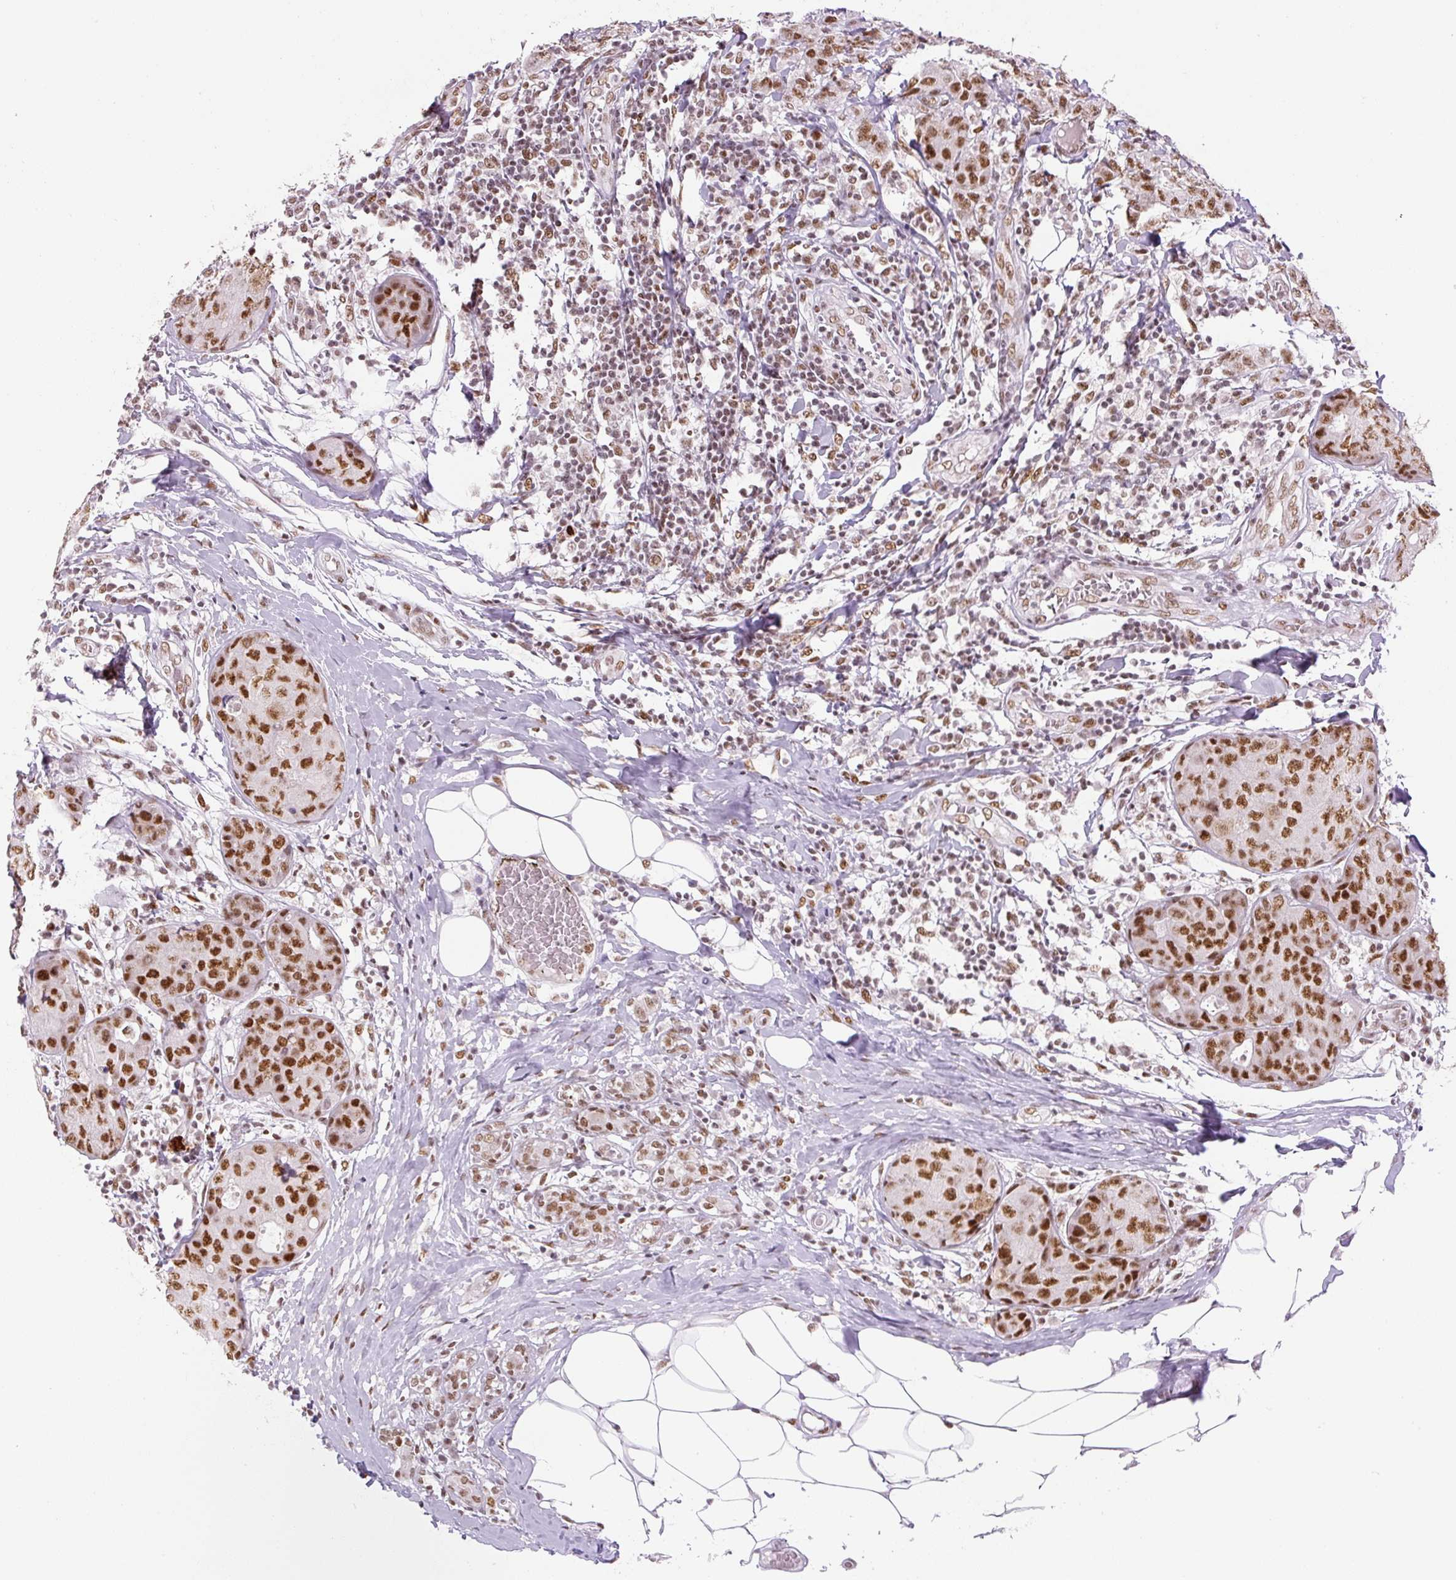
{"staining": {"intensity": "moderate", "quantity": ">75%", "location": "nuclear"}, "tissue": "breast cancer", "cell_type": "Tumor cells", "image_type": "cancer", "snomed": [{"axis": "morphology", "description": "Duct carcinoma"}, {"axis": "topography", "description": "Breast"}], "caption": "A brown stain highlights moderate nuclear positivity of a protein in human breast cancer tumor cells. (DAB (3,3'-diaminobenzidine) IHC, brown staining for protein, blue staining for nuclei).", "gene": "FUS", "patient": {"sex": "female", "age": 43}}